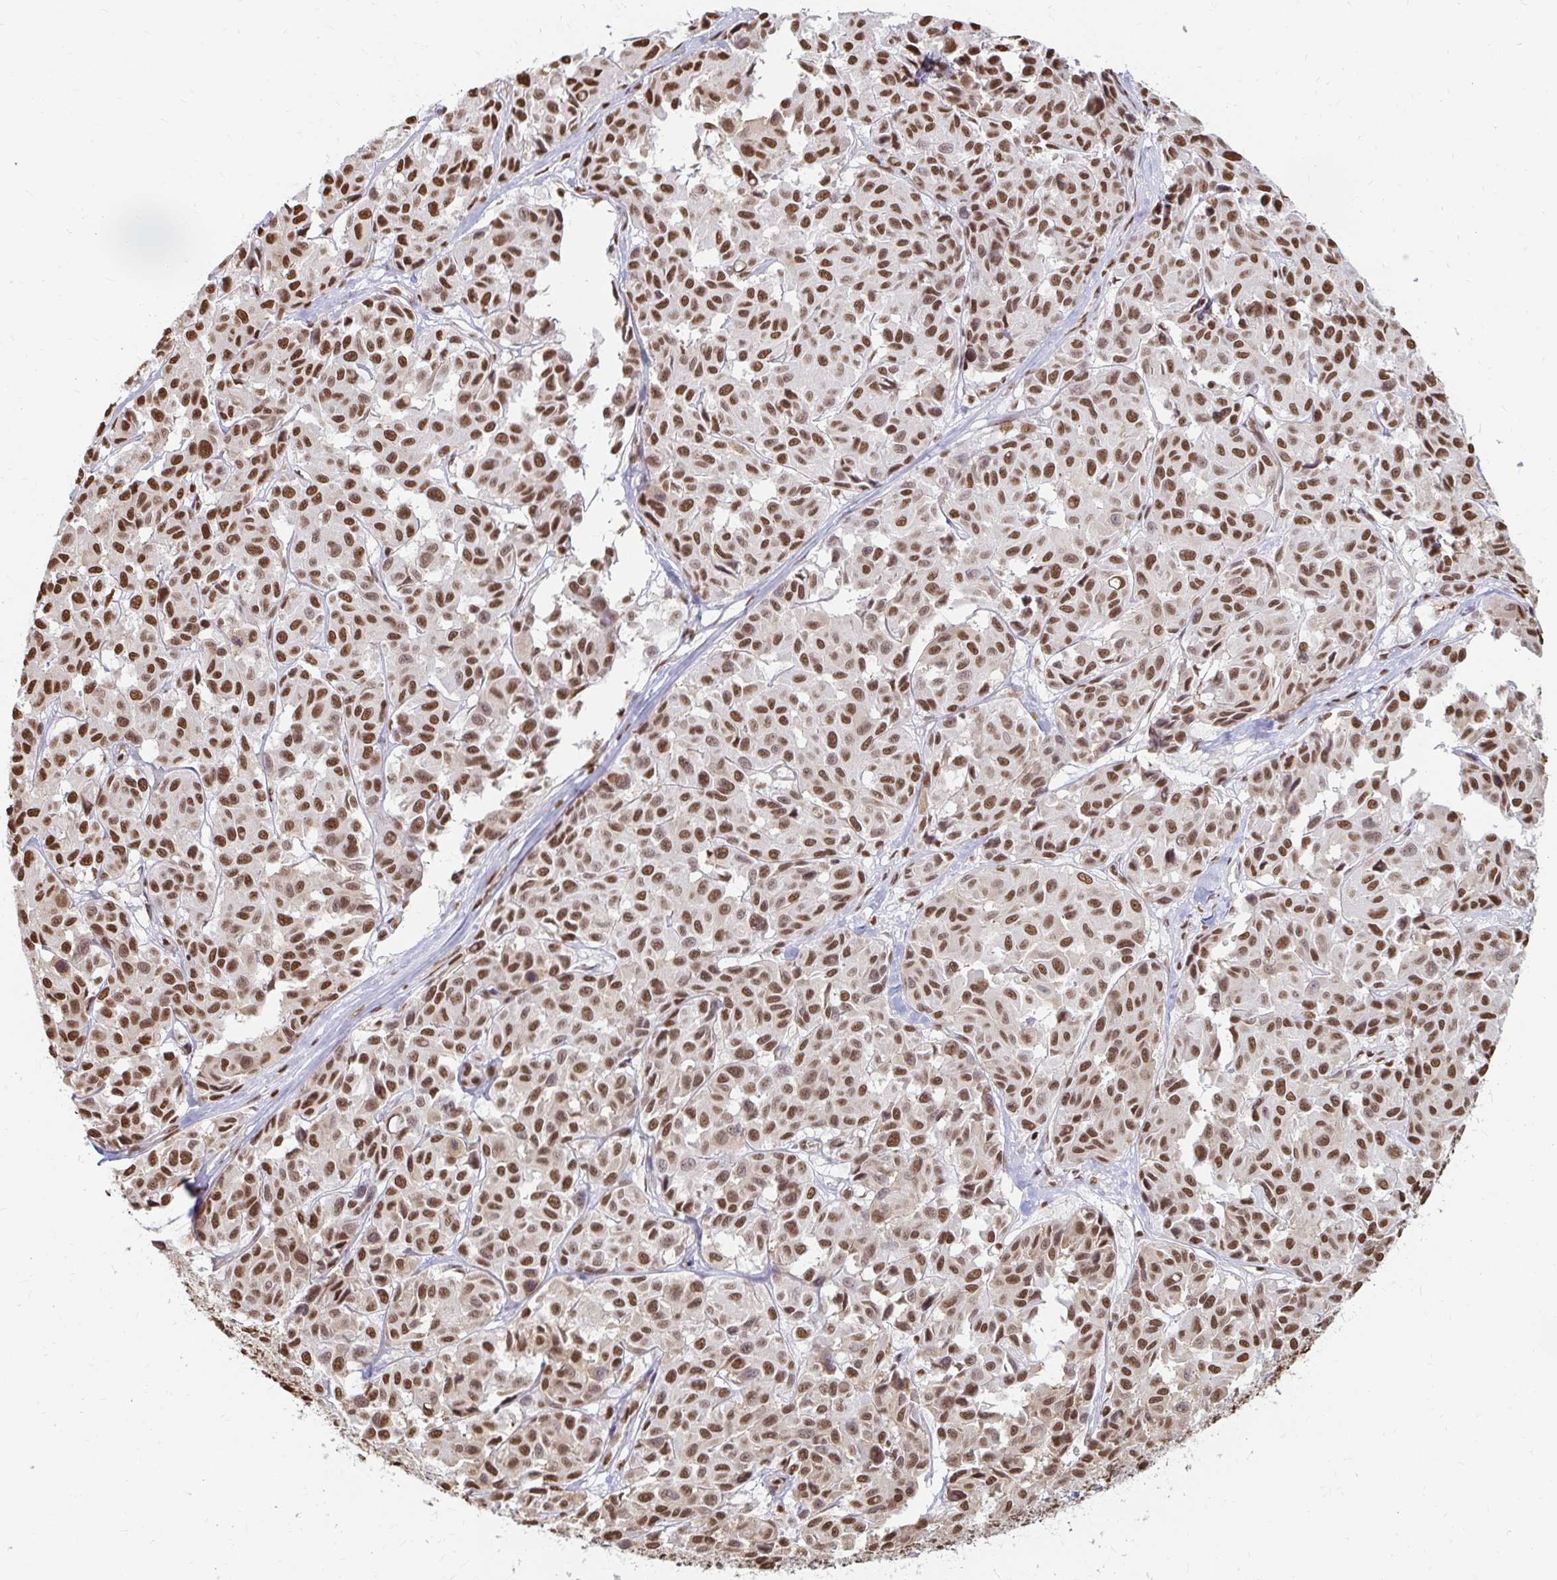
{"staining": {"intensity": "strong", "quantity": ">75%", "location": "nuclear"}, "tissue": "melanoma", "cell_type": "Tumor cells", "image_type": "cancer", "snomed": [{"axis": "morphology", "description": "Malignant melanoma, NOS"}, {"axis": "topography", "description": "Skin"}], "caption": "There is high levels of strong nuclear positivity in tumor cells of malignant melanoma, as demonstrated by immunohistochemical staining (brown color).", "gene": "HNRNPU", "patient": {"sex": "female", "age": 66}}